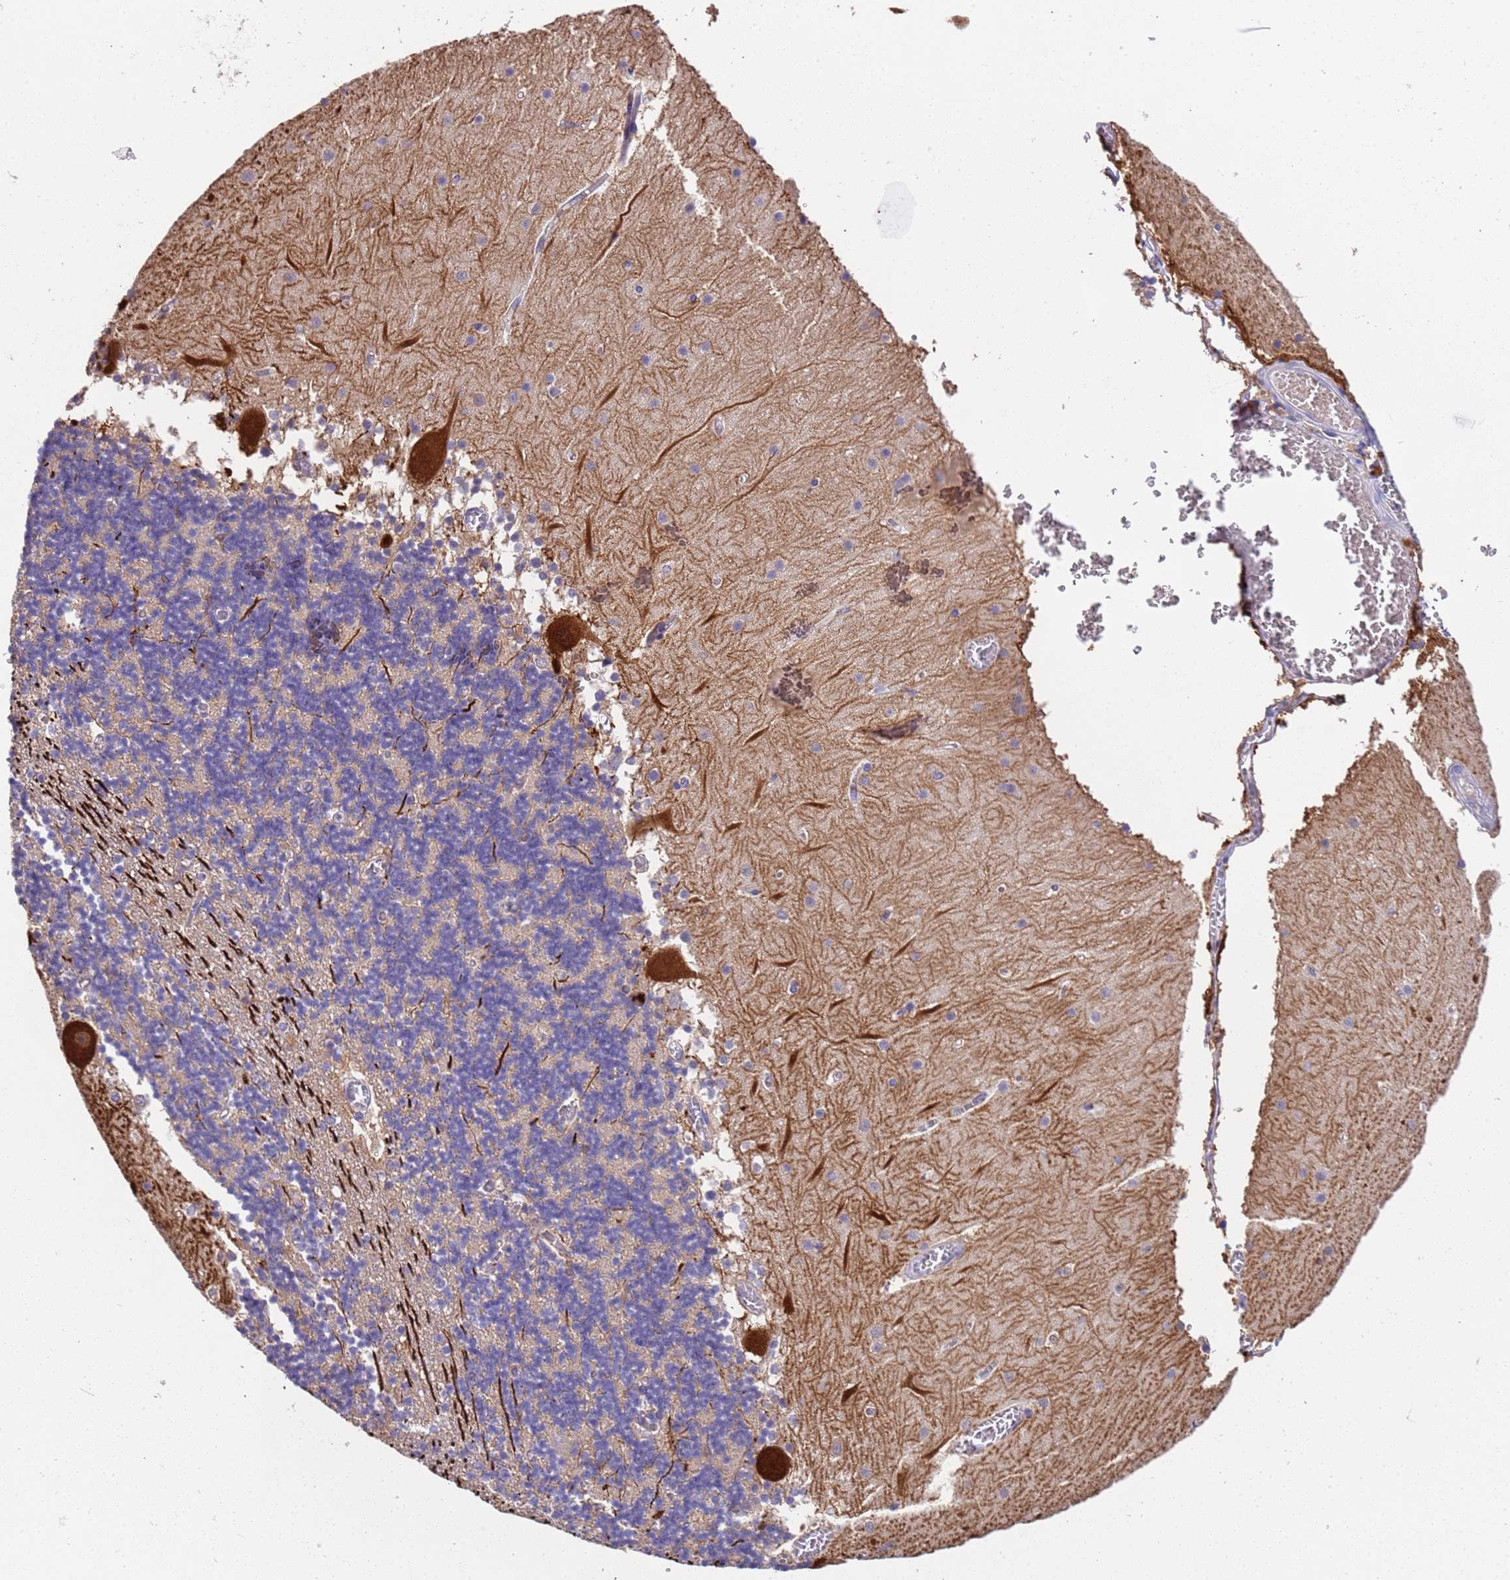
{"staining": {"intensity": "weak", "quantity": "25%-75%", "location": "cytoplasmic/membranous"}, "tissue": "cerebellum", "cell_type": "Cells in granular layer", "image_type": "normal", "snomed": [{"axis": "morphology", "description": "Normal tissue, NOS"}, {"axis": "topography", "description": "Cerebellum"}], "caption": "A histopathology image of human cerebellum stained for a protein displays weak cytoplasmic/membranous brown staining in cells in granular layer.", "gene": "SLC24A3", "patient": {"sex": "female", "age": 28}}